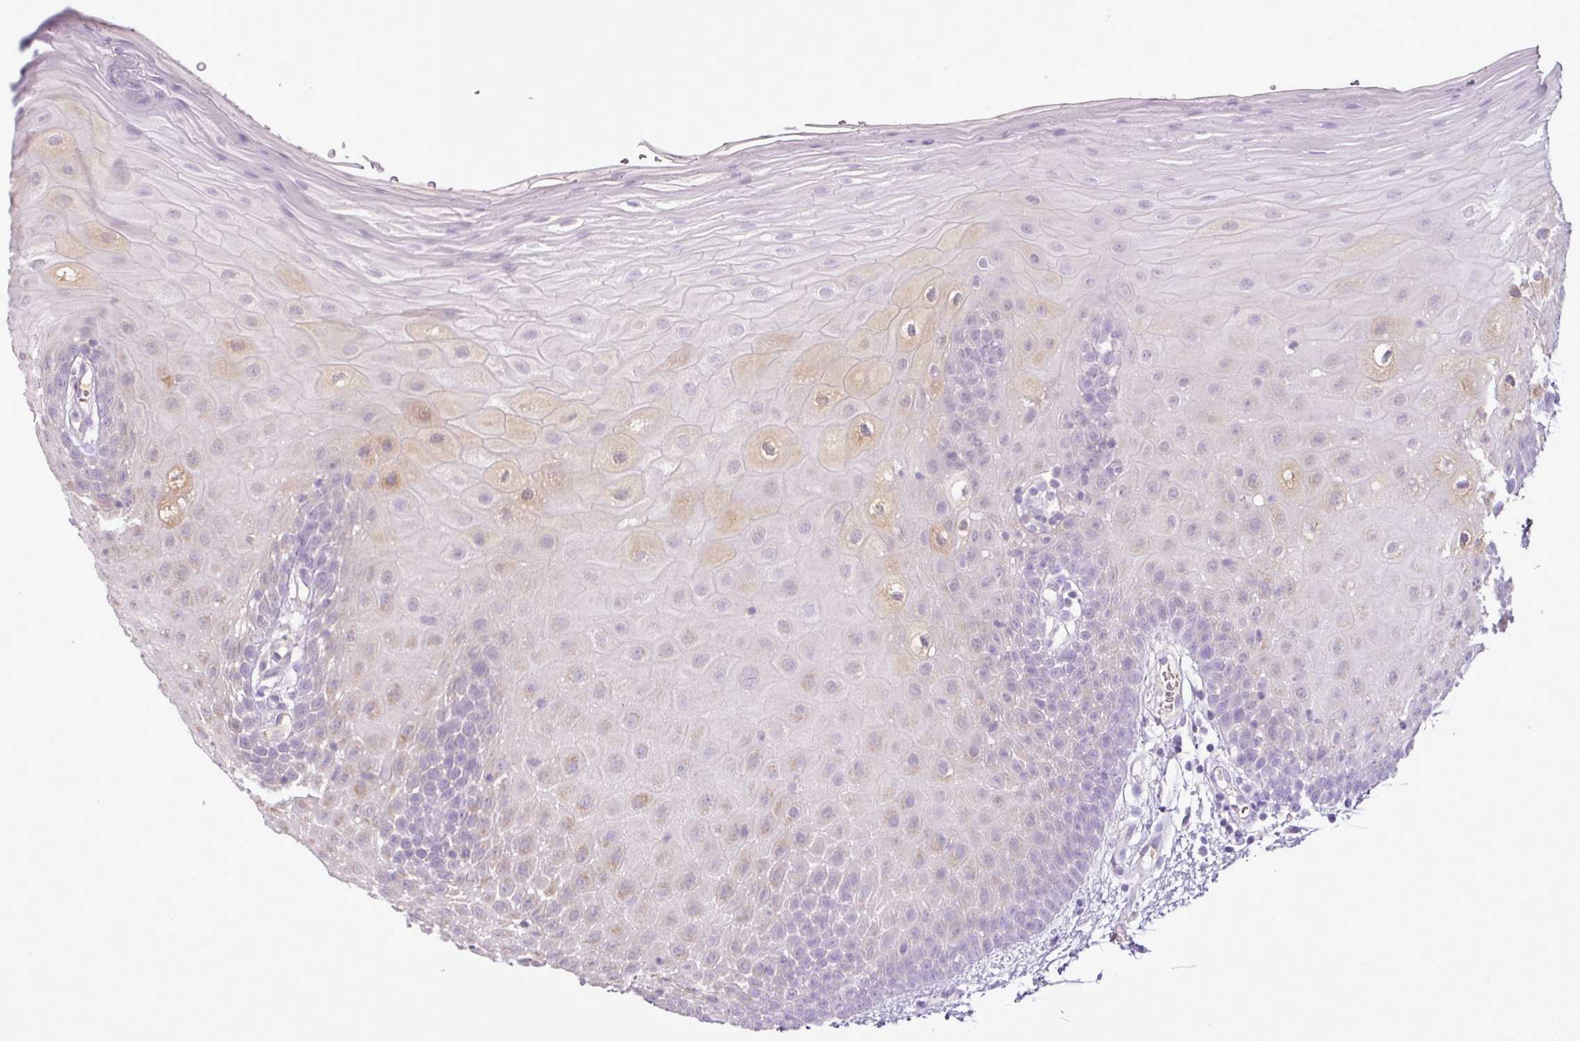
{"staining": {"intensity": "weak", "quantity": "<25%", "location": "cytoplasmic/membranous"}, "tissue": "oral mucosa", "cell_type": "Squamous epithelial cells", "image_type": "normal", "snomed": [{"axis": "morphology", "description": "Normal tissue, NOS"}, {"axis": "morphology", "description": "Squamous cell carcinoma, NOS"}, {"axis": "topography", "description": "Oral tissue"}, {"axis": "topography", "description": "Tounge, NOS"}, {"axis": "topography", "description": "Head-Neck"}], "caption": "High magnification brightfield microscopy of unremarkable oral mucosa stained with DAB (brown) and counterstained with hematoxylin (blue): squamous epithelial cells show no significant positivity. Nuclei are stained in blue.", "gene": "HTR3E", "patient": {"sex": "male", "age": 76}}